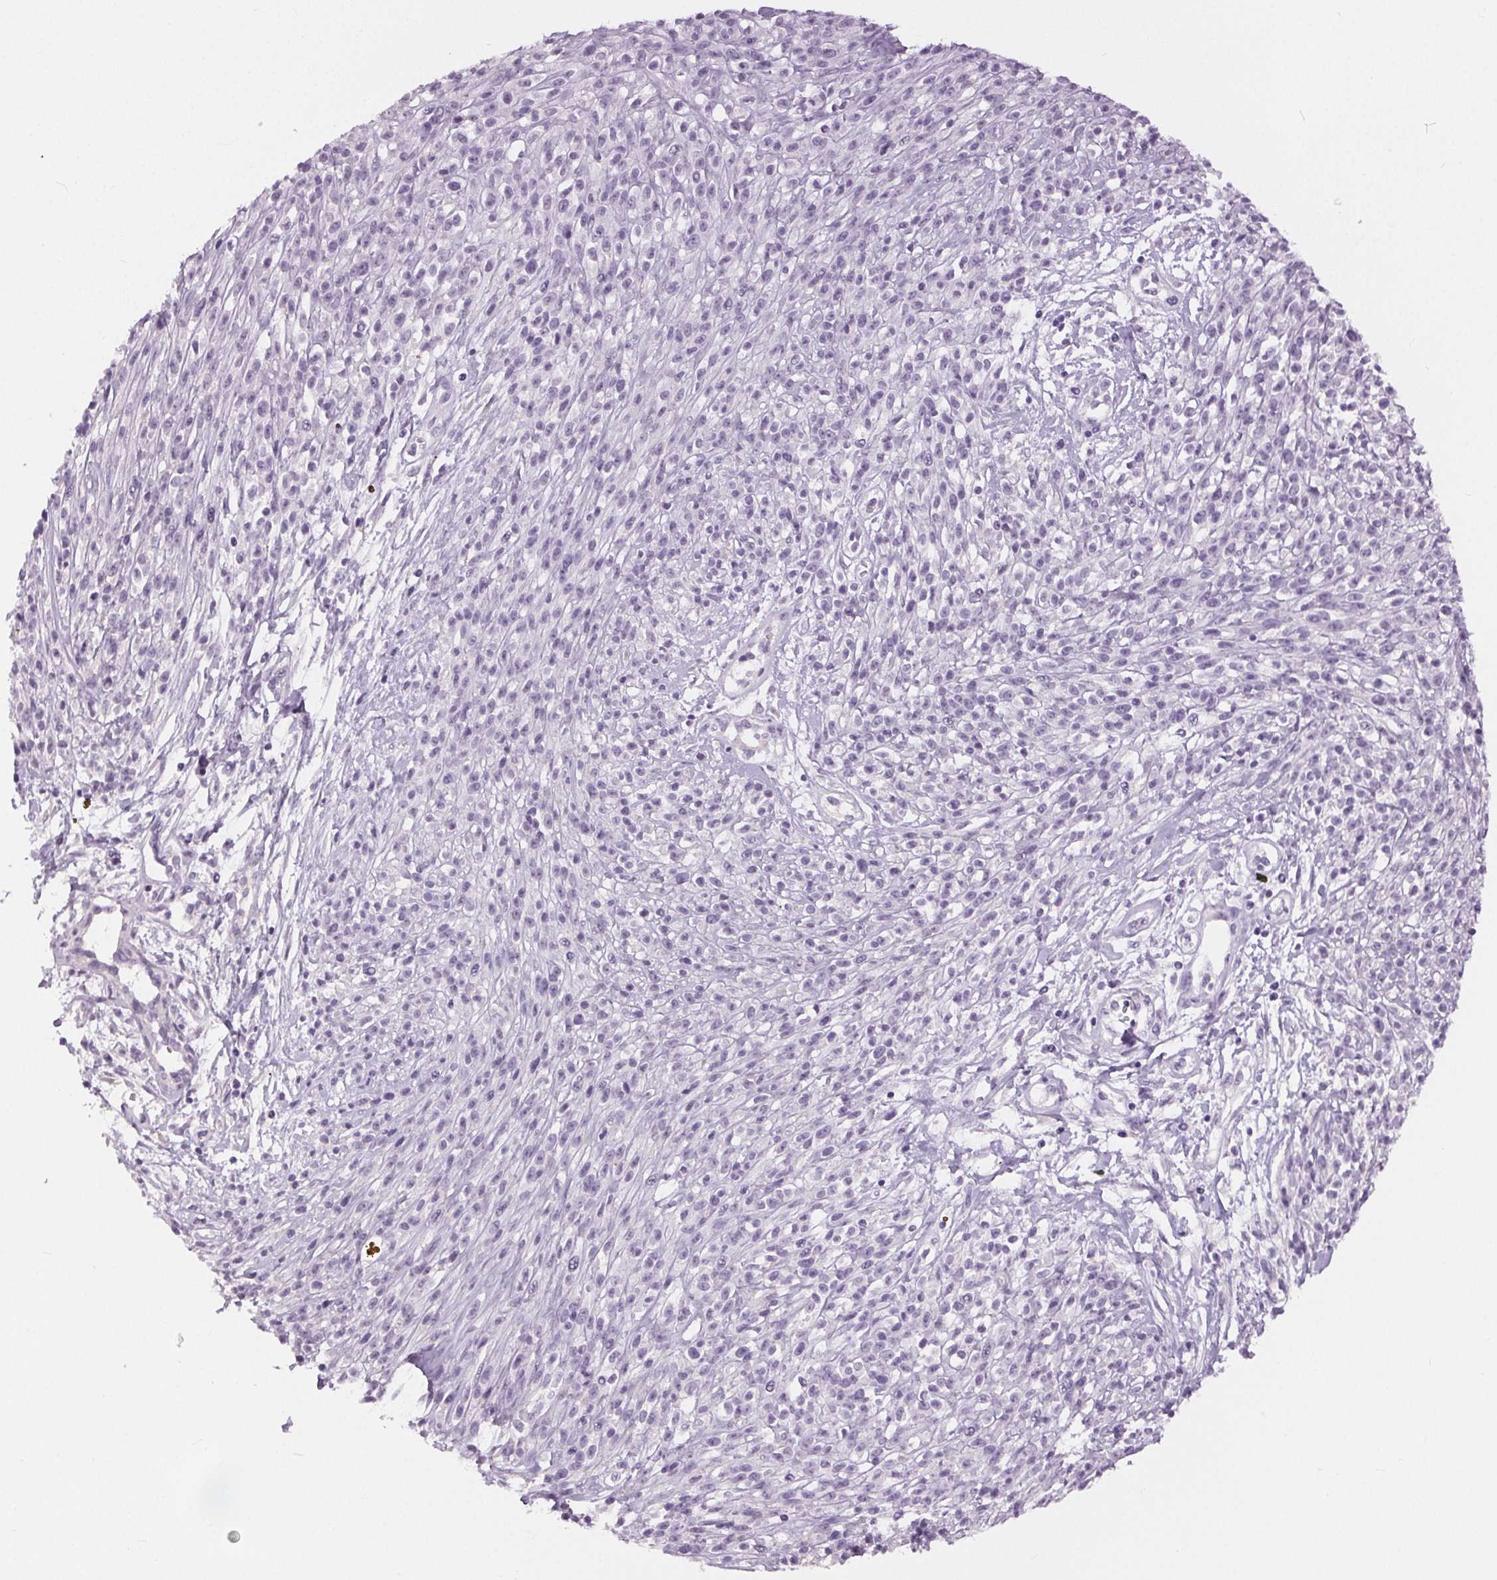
{"staining": {"intensity": "negative", "quantity": "none", "location": "none"}, "tissue": "melanoma", "cell_type": "Tumor cells", "image_type": "cancer", "snomed": [{"axis": "morphology", "description": "Malignant melanoma, NOS"}, {"axis": "topography", "description": "Skin"}, {"axis": "topography", "description": "Skin of trunk"}], "caption": "DAB (3,3'-diaminobenzidine) immunohistochemical staining of melanoma reveals no significant positivity in tumor cells. (DAB (3,3'-diaminobenzidine) immunohistochemistry with hematoxylin counter stain).", "gene": "MISP", "patient": {"sex": "male", "age": 74}}